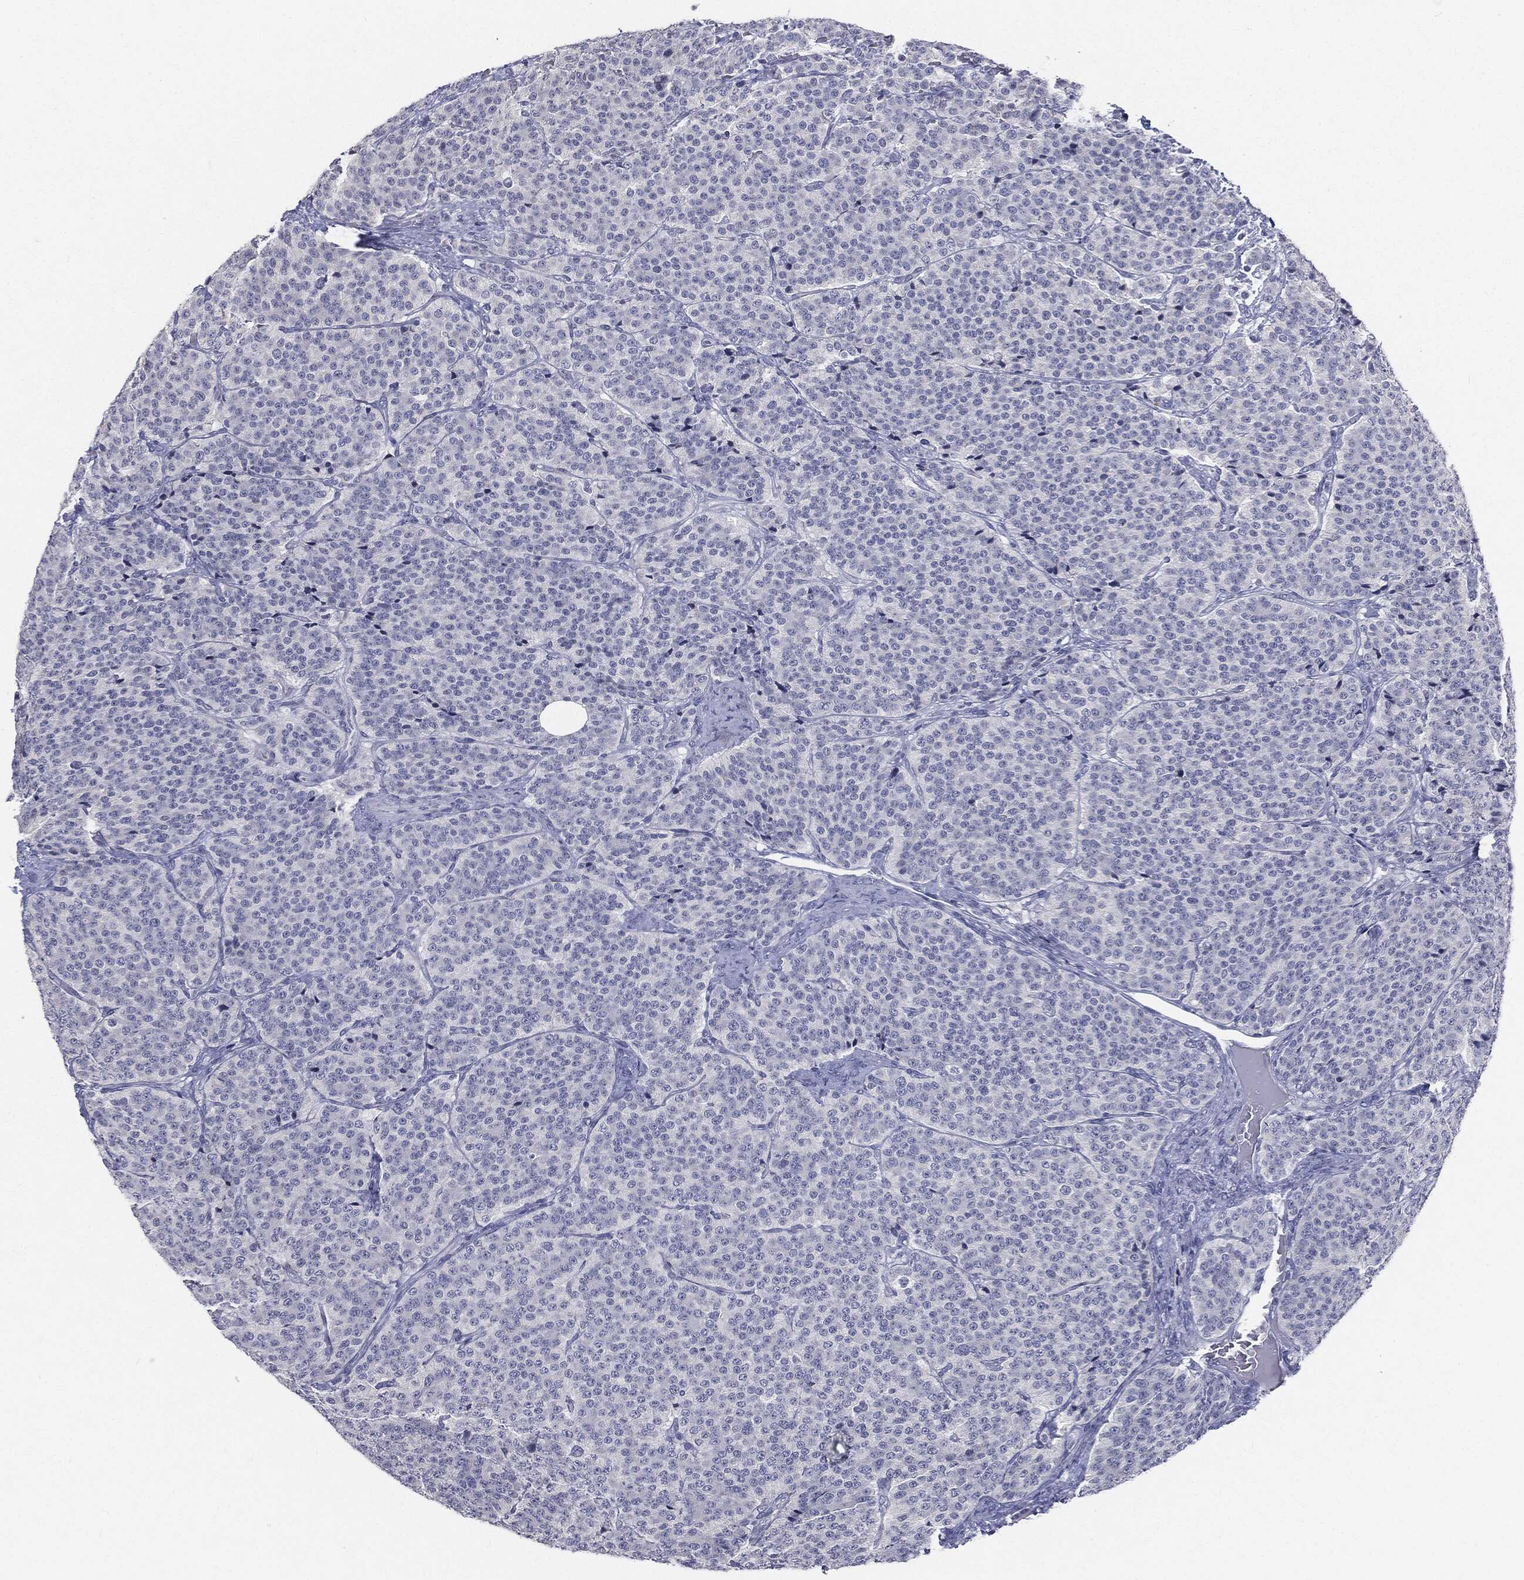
{"staining": {"intensity": "negative", "quantity": "none", "location": "none"}, "tissue": "carcinoid", "cell_type": "Tumor cells", "image_type": "cancer", "snomed": [{"axis": "morphology", "description": "Carcinoid, malignant, NOS"}, {"axis": "topography", "description": "Small intestine"}], "caption": "This is a micrograph of immunohistochemistry (IHC) staining of malignant carcinoid, which shows no staining in tumor cells.", "gene": "CGB1", "patient": {"sex": "female", "age": 58}}